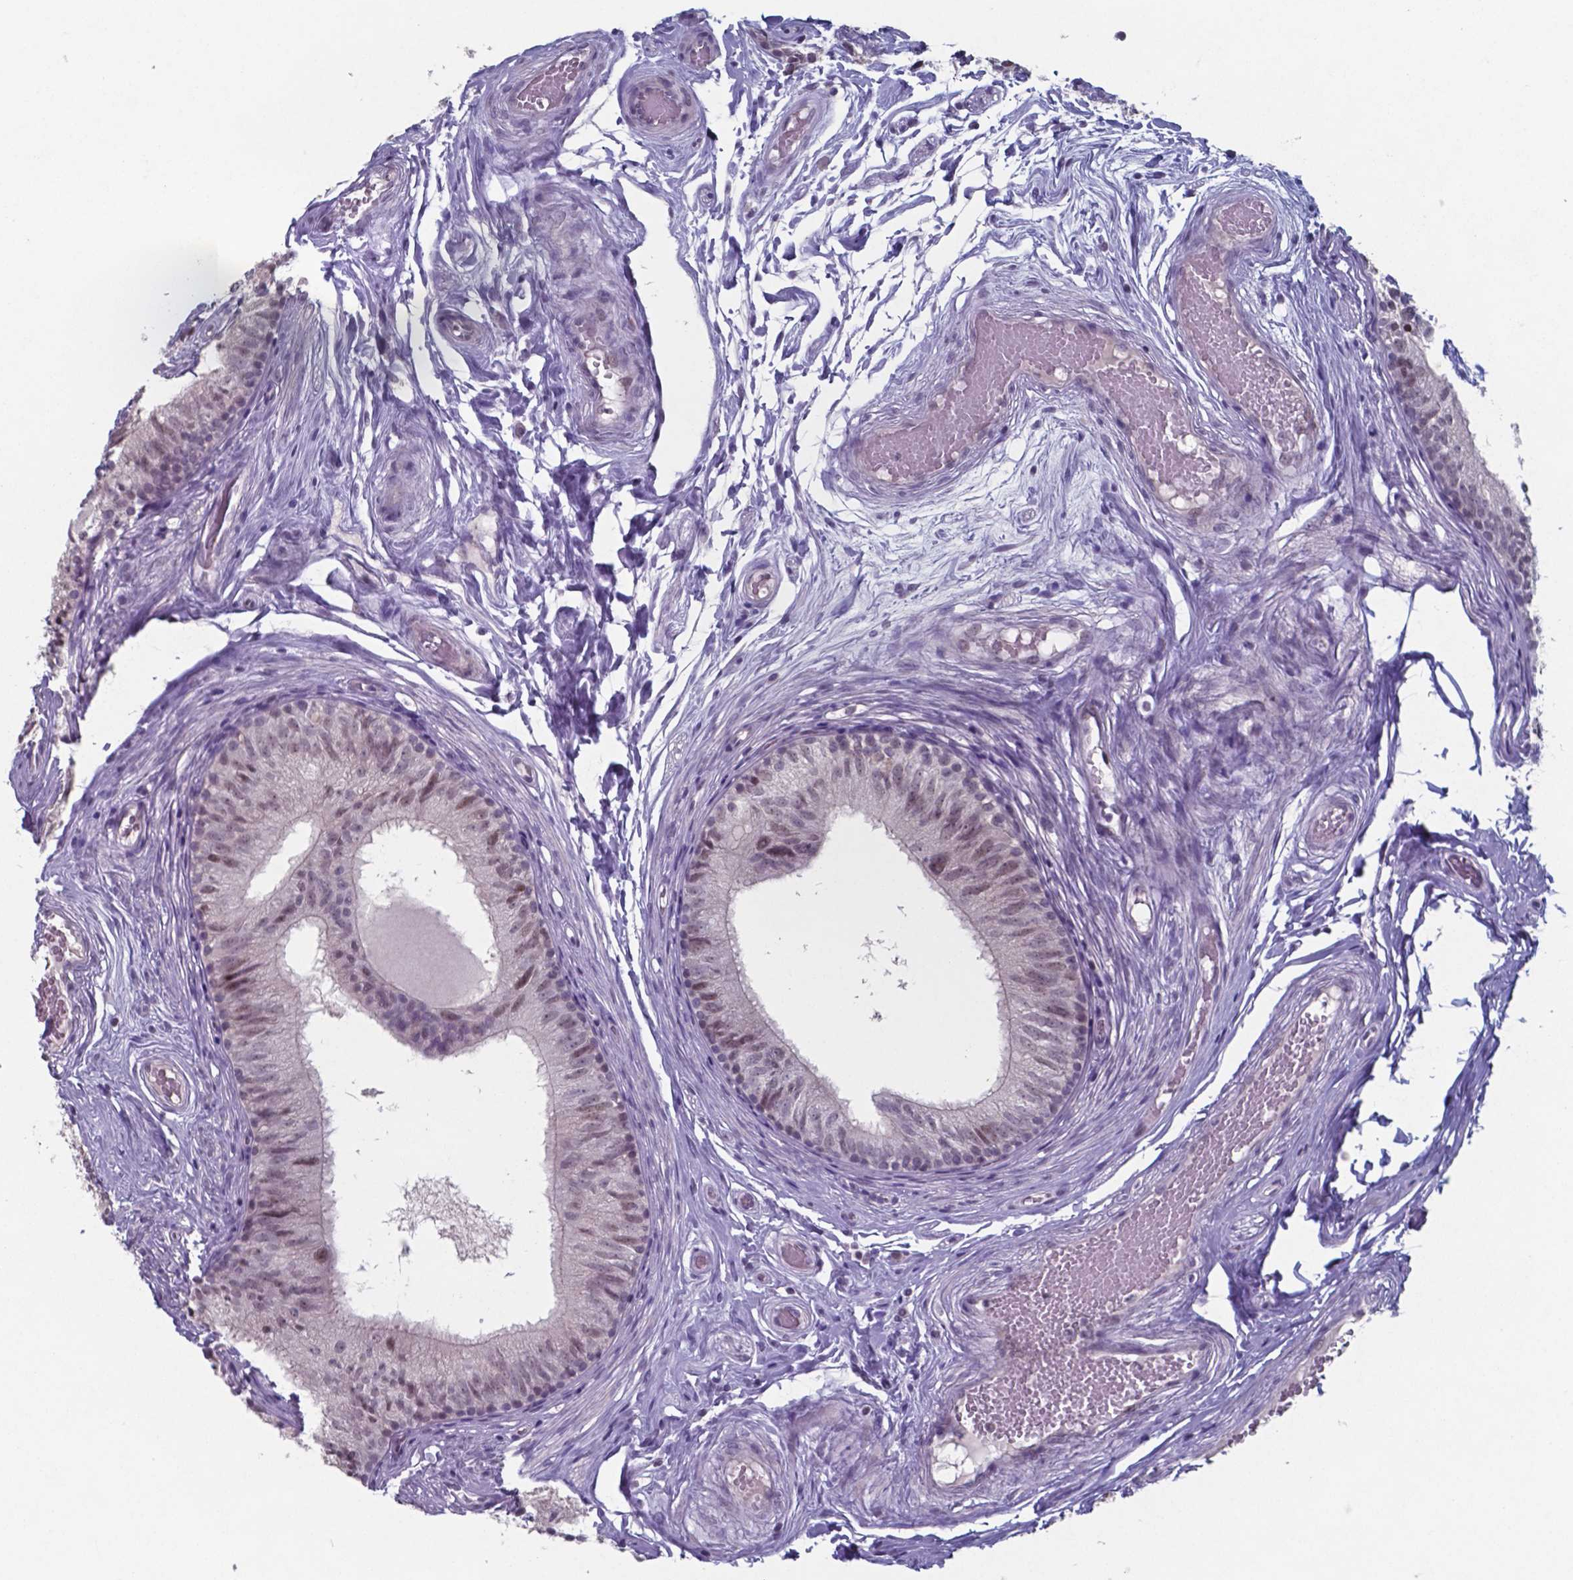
{"staining": {"intensity": "moderate", "quantity": "<25%", "location": "nuclear"}, "tissue": "epididymis", "cell_type": "Glandular cells", "image_type": "normal", "snomed": [{"axis": "morphology", "description": "Normal tissue, NOS"}, {"axis": "topography", "description": "Epididymis"}], "caption": "The histopathology image shows immunohistochemical staining of normal epididymis. There is moderate nuclear expression is present in about <25% of glandular cells.", "gene": "TDP2", "patient": {"sex": "male", "age": 29}}